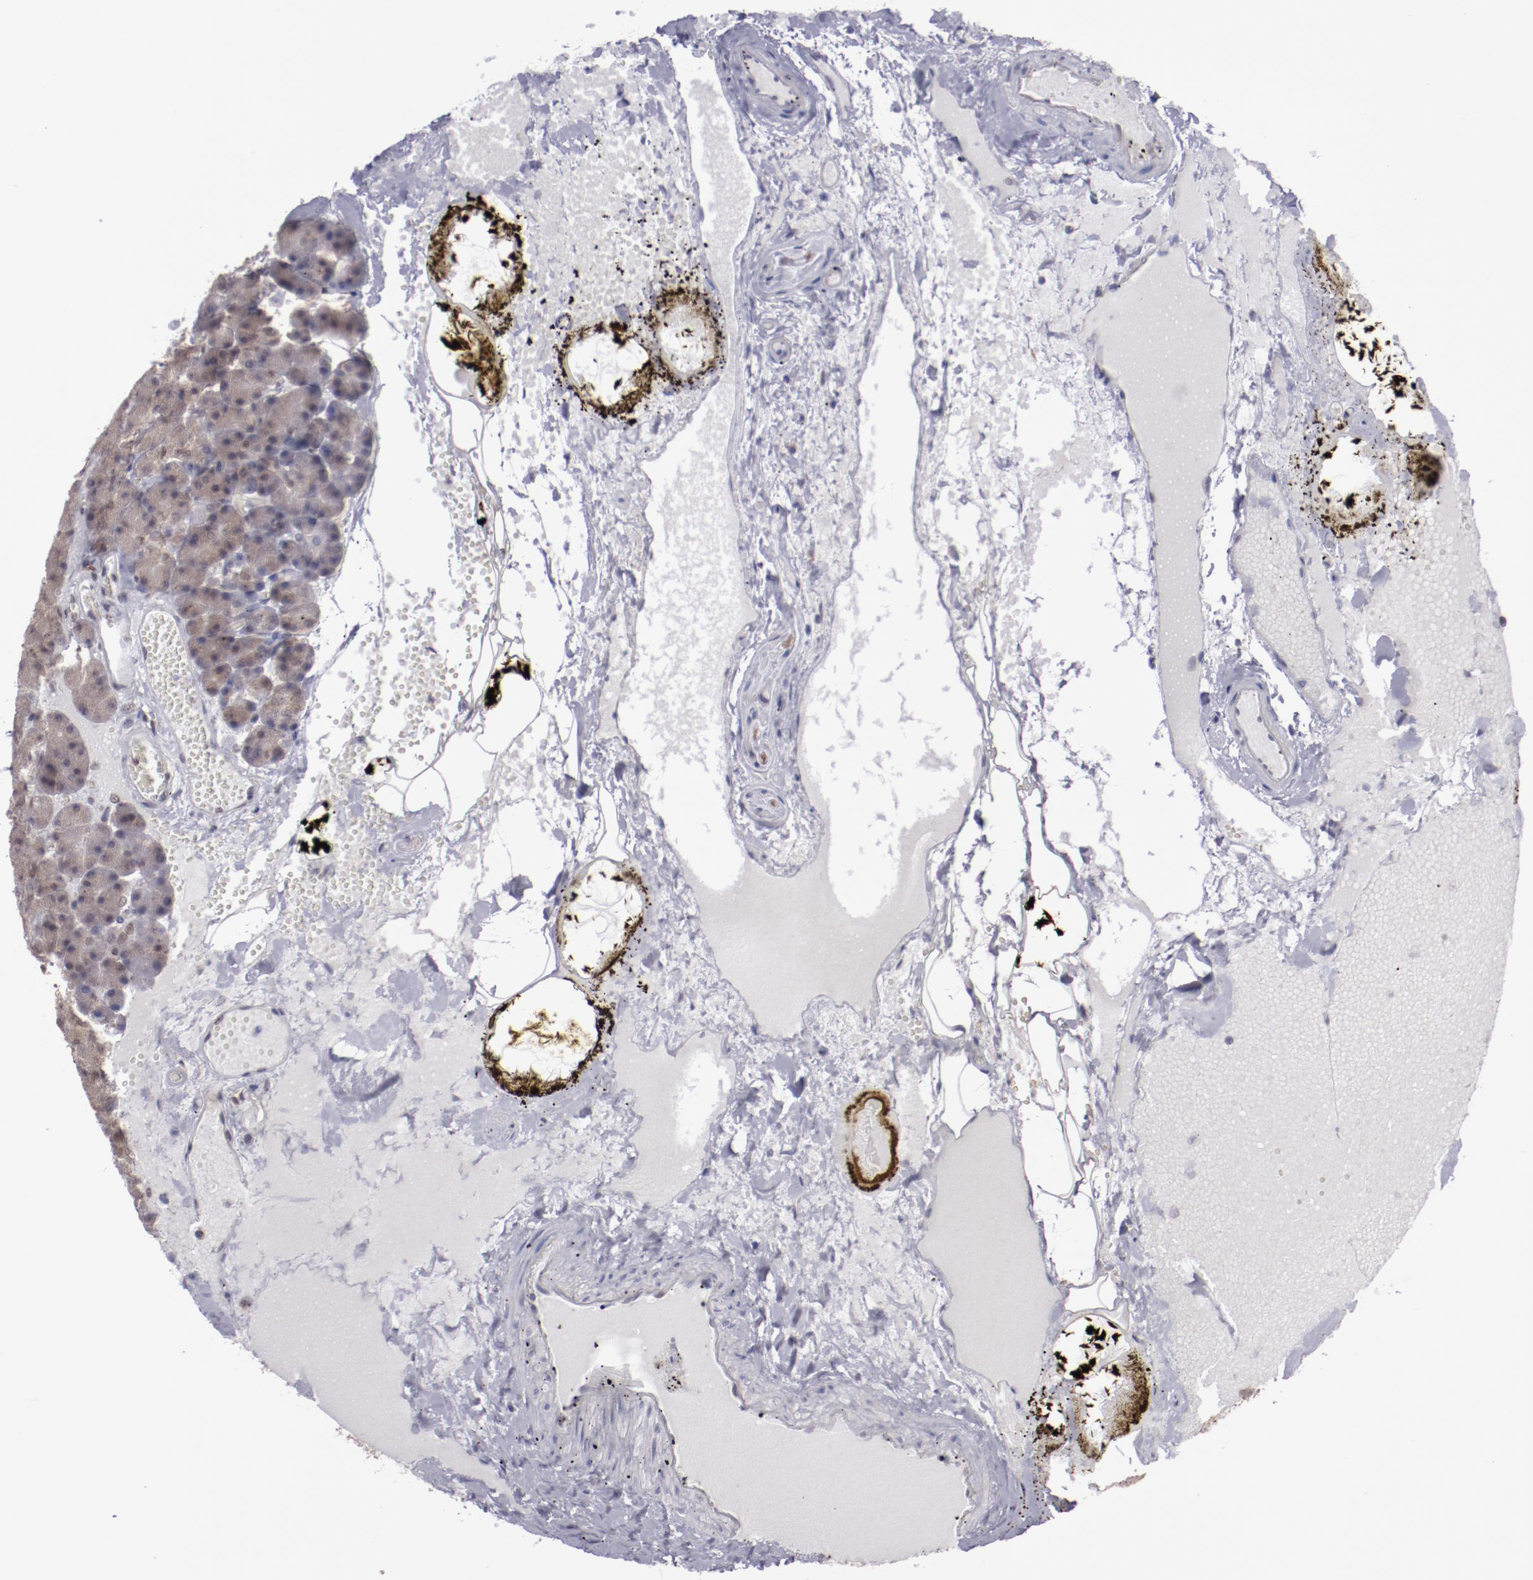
{"staining": {"intensity": "moderate", "quantity": ">75%", "location": "cytoplasmic/membranous,nuclear"}, "tissue": "pancreas", "cell_type": "Exocrine glandular cells", "image_type": "normal", "snomed": [{"axis": "morphology", "description": "Normal tissue, NOS"}, {"axis": "topography", "description": "Pancreas"}], "caption": "Immunohistochemical staining of normal pancreas demonstrates medium levels of moderate cytoplasmic/membranous,nuclear expression in approximately >75% of exocrine glandular cells. Nuclei are stained in blue.", "gene": "ARNT", "patient": {"sex": "female", "age": 35}}